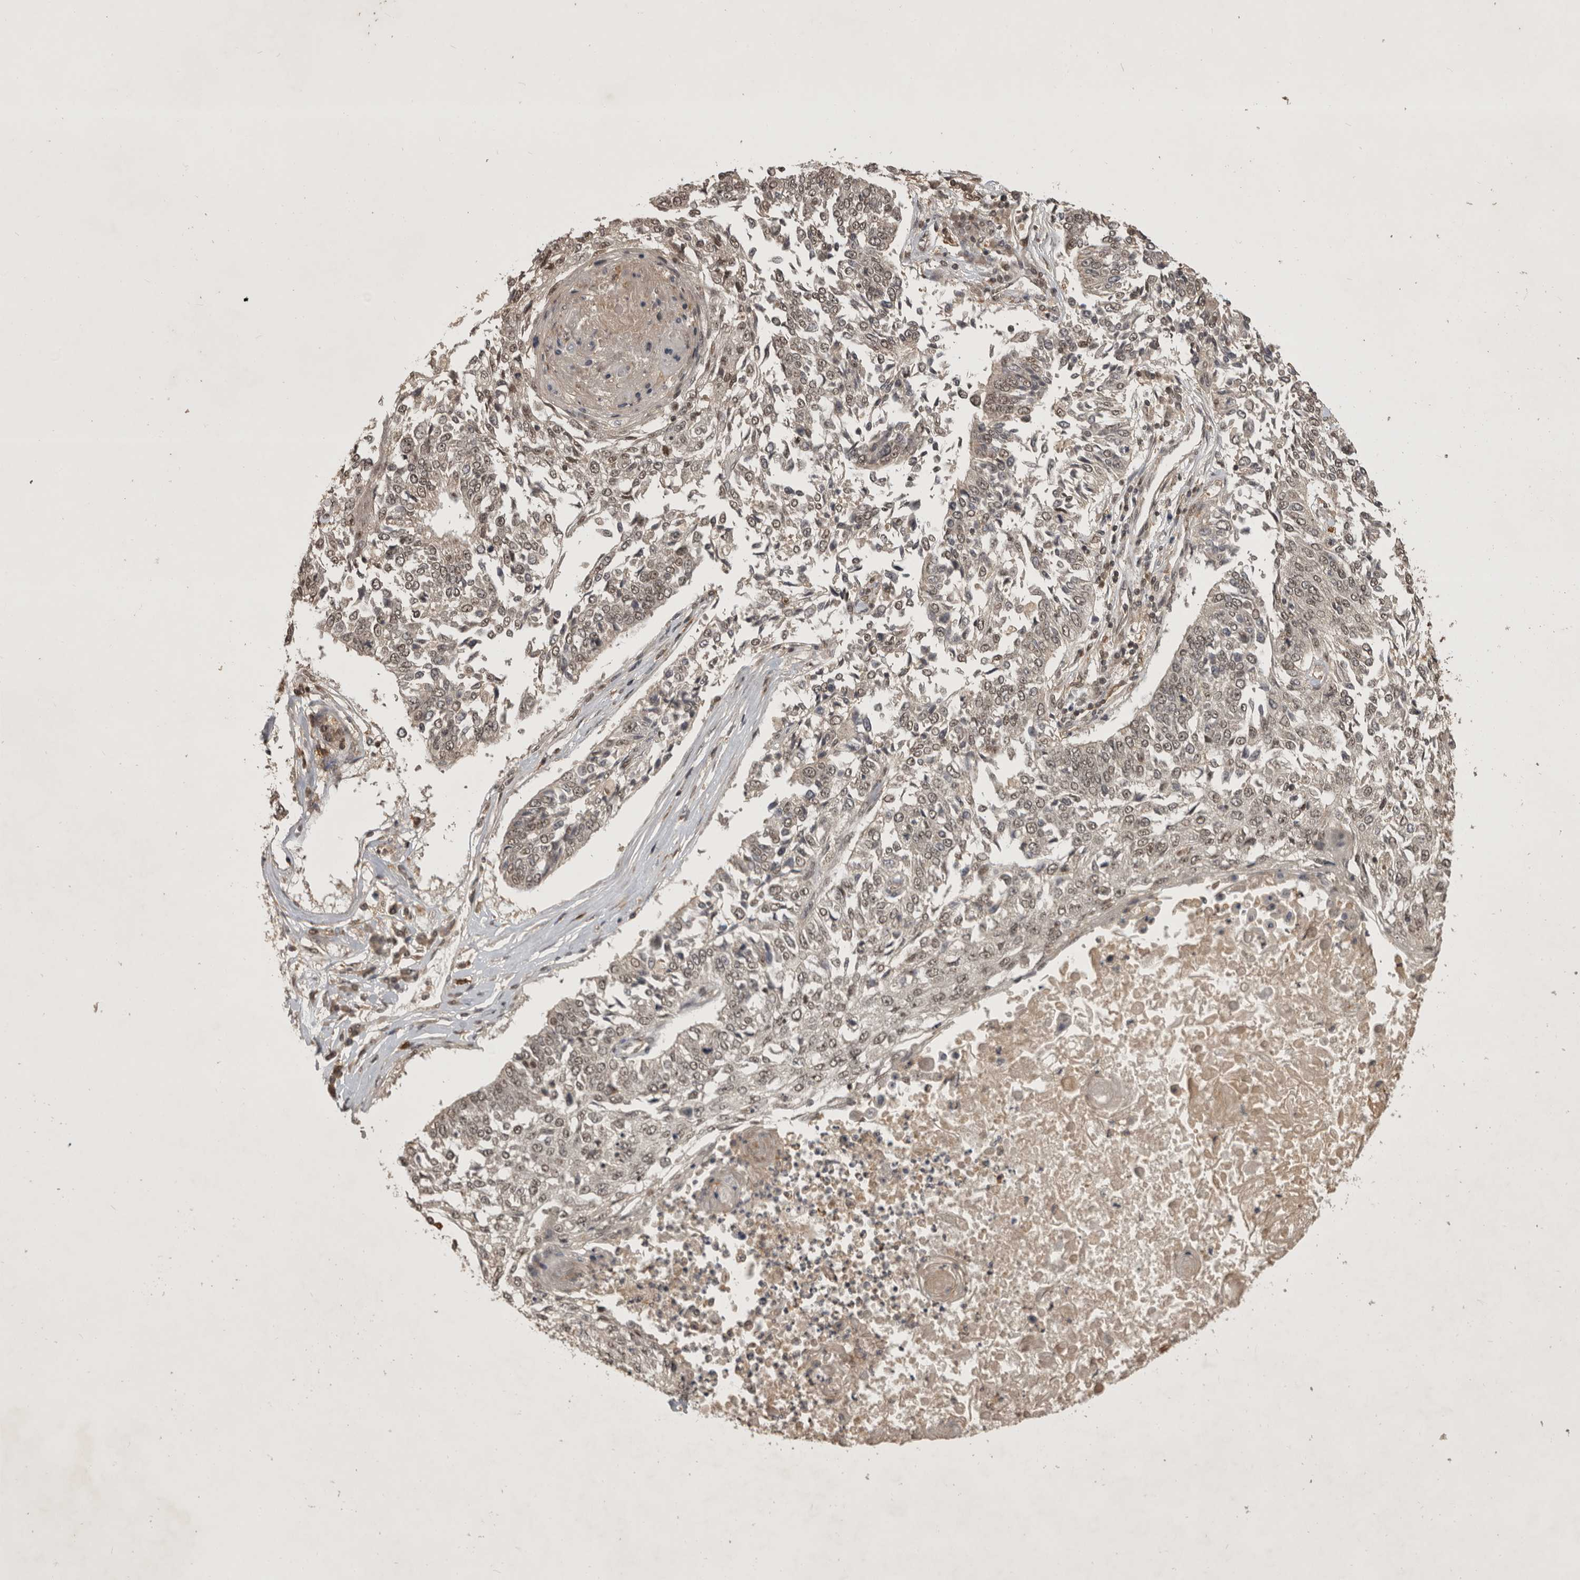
{"staining": {"intensity": "weak", "quantity": ">75%", "location": "nuclear"}, "tissue": "lung cancer", "cell_type": "Tumor cells", "image_type": "cancer", "snomed": [{"axis": "morphology", "description": "Normal tissue, NOS"}, {"axis": "morphology", "description": "Squamous cell carcinoma, NOS"}, {"axis": "topography", "description": "Cartilage tissue"}, {"axis": "topography", "description": "Bronchus"}, {"axis": "topography", "description": "Lung"}, {"axis": "topography", "description": "Peripheral nerve tissue"}], "caption": "A micrograph showing weak nuclear staining in about >75% of tumor cells in squamous cell carcinoma (lung), as visualized by brown immunohistochemical staining.", "gene": "CBLL1", "patient": {"sex": "female", "age": 49}}